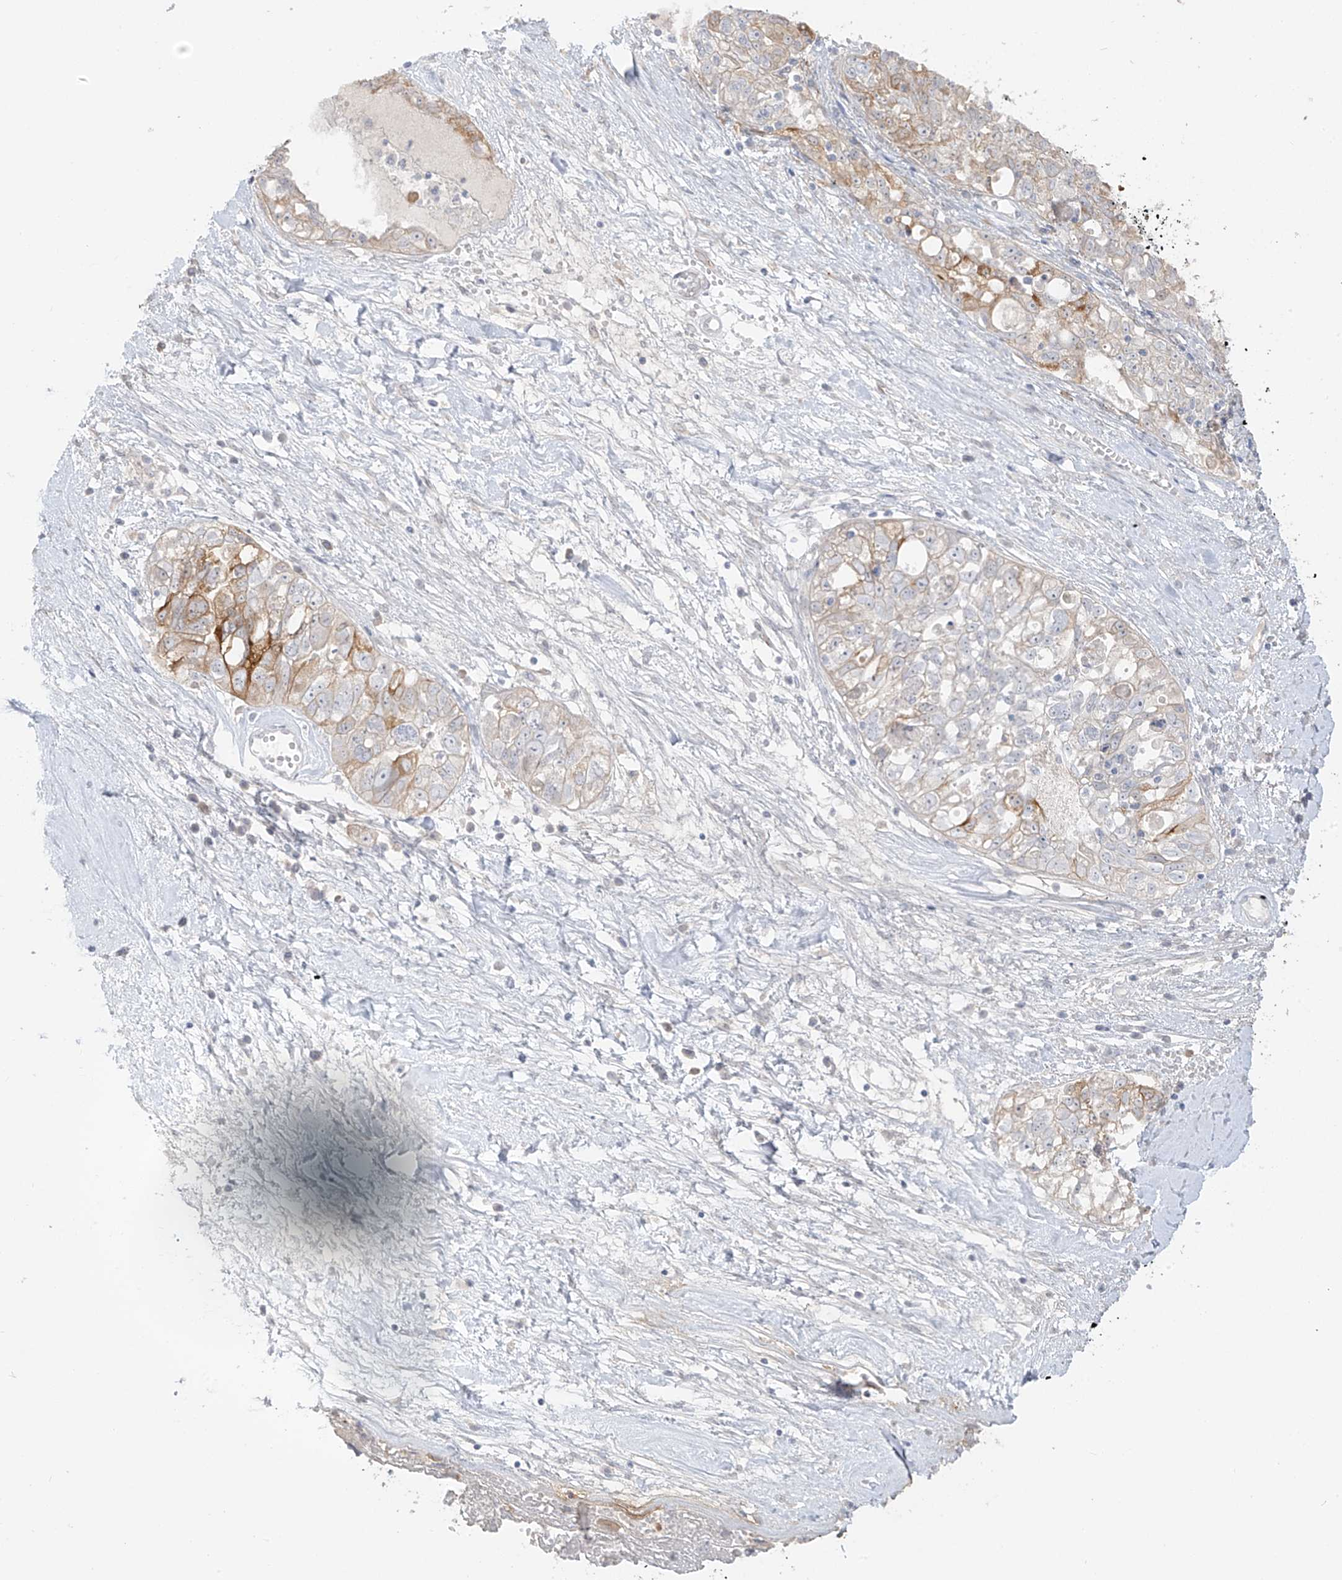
{"staining": {"intensity": "moderate", "quantity": "<25%", "location": "cytoplasmic/membranous"}, "tissue": "ovarian cancer", "cell_type": "Tumor cells", "image_type": "cancer", "snomed": [{"axis": "morphology", "description": "Carcinoma, NOS"}, {"axis": "morphology", "description": "Cystadenocarcinoma, serous, NOS"}, {"axis": "topography", "description": "Ovary"}], "caption": "Carcinoma (ovarian) stained with DAB (3,3'-diaminobenzidine) immunohistochemistry displays low levels of moderate cytoplasmic/membranous staining in approximately <25% of tumor cells. The staining was performed using DAB (3,3'-diaminobenzidine), with brown indicating positive protein expression. Nuclei are stained blue with hematoxylin.", "gene": "DCDC2", "patient": {"sex": "female", "age": 69}}